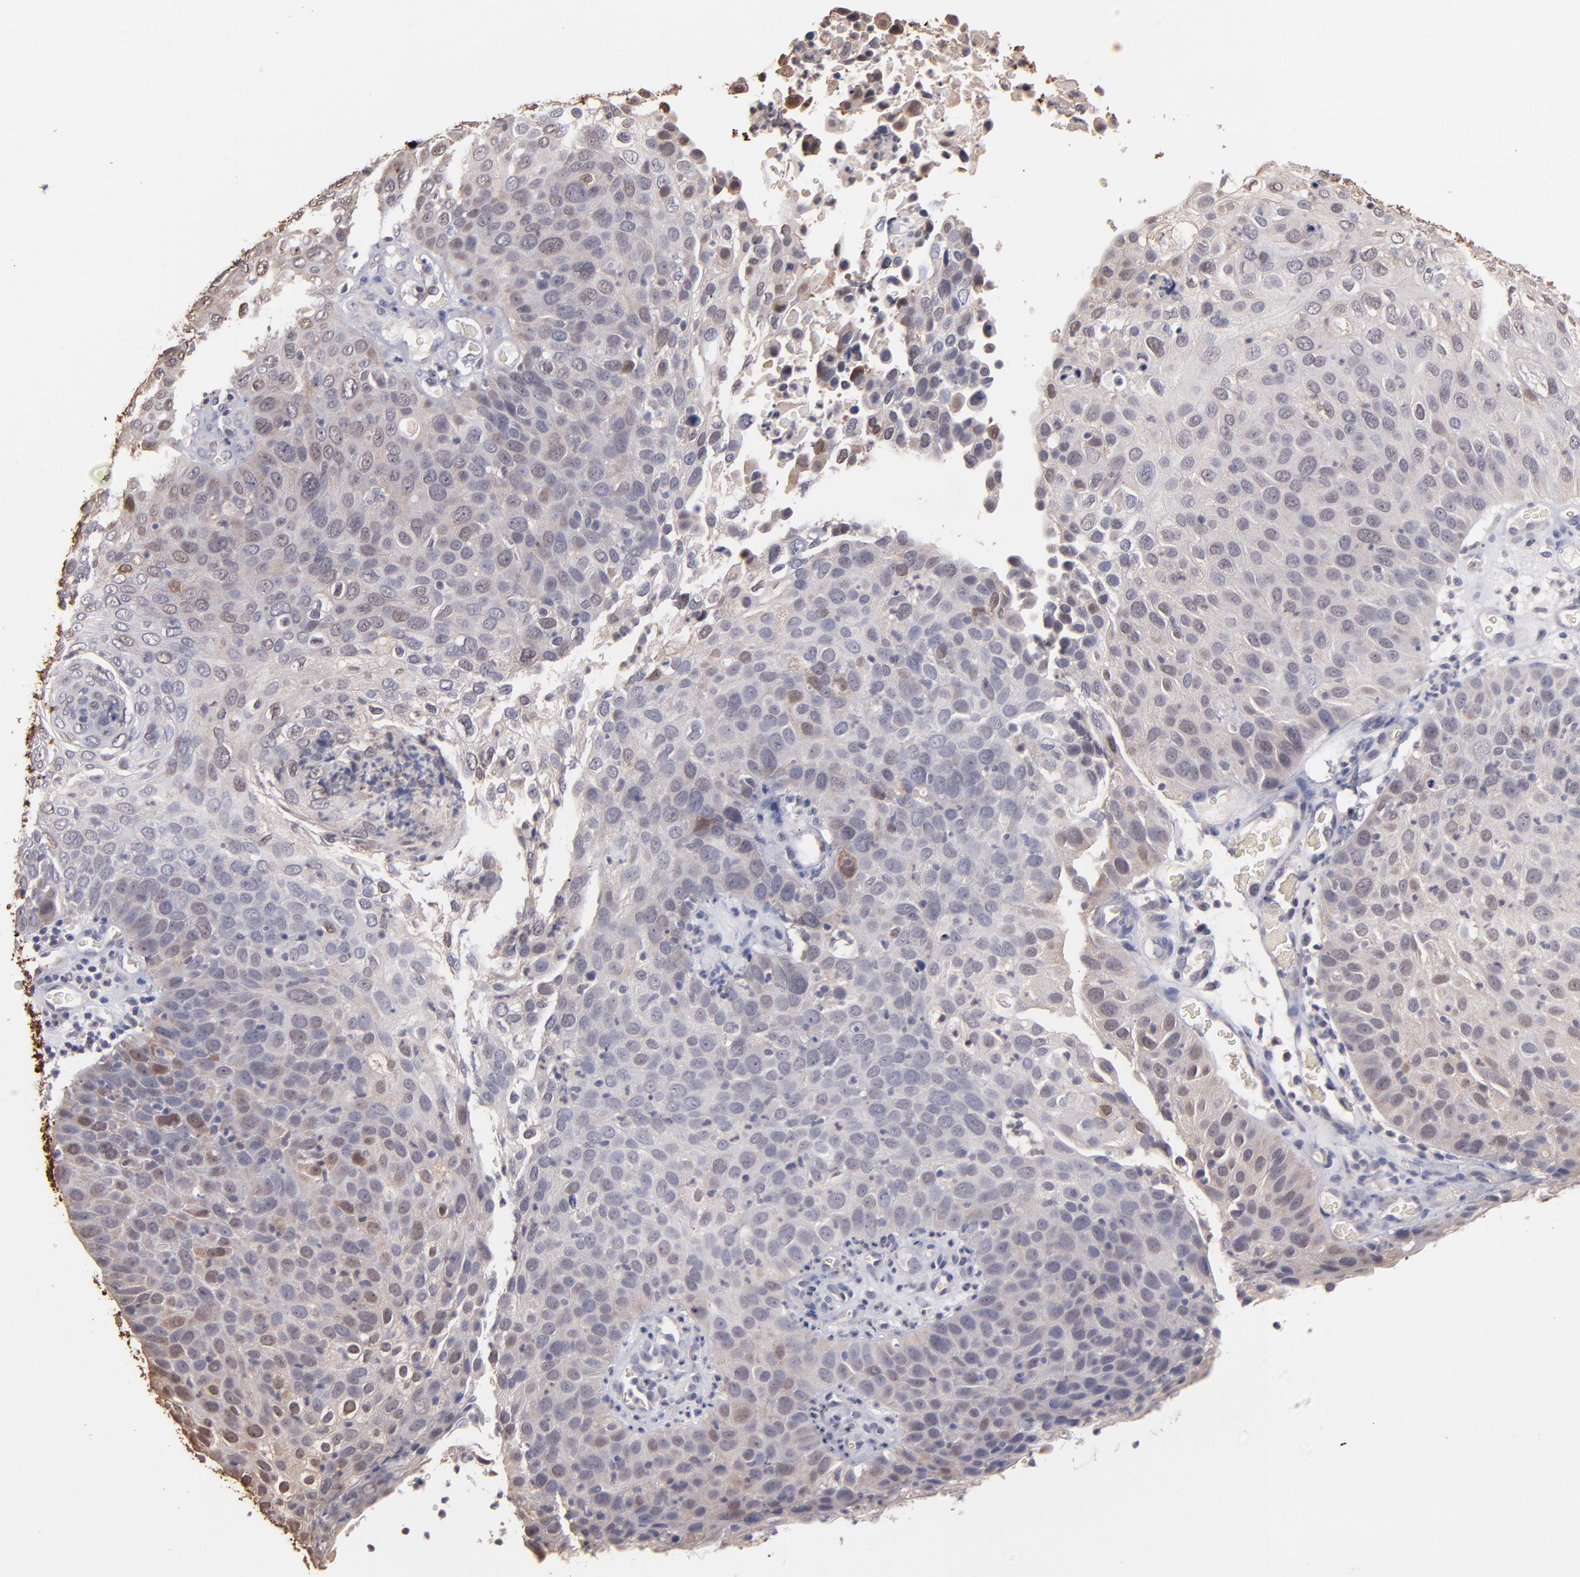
{"staining": {"intensity": "weak", "quantity": "25%-75%", "location": "cytoplasmic/membranous,nuclear"}, "tissue": "skin cancer", "cell_type": "Tumor cells", "image_type": "cancer", "snomed": [{"axis": "morphology", "description": "Squamous cell carcinoma, NOS"}, {"axis": "topography", "description": "Skin"}], "caption": "Immunohistochemical staining of human skin squamous cell carcinoma shows low levels of weak cytoplasmic/membranous and nuclear protein expression in about 25%-75% of tumor cells. Nuclei are stained in blue.", "gene": "S100A1", "patient": {"sex": "male", "age": 87}}